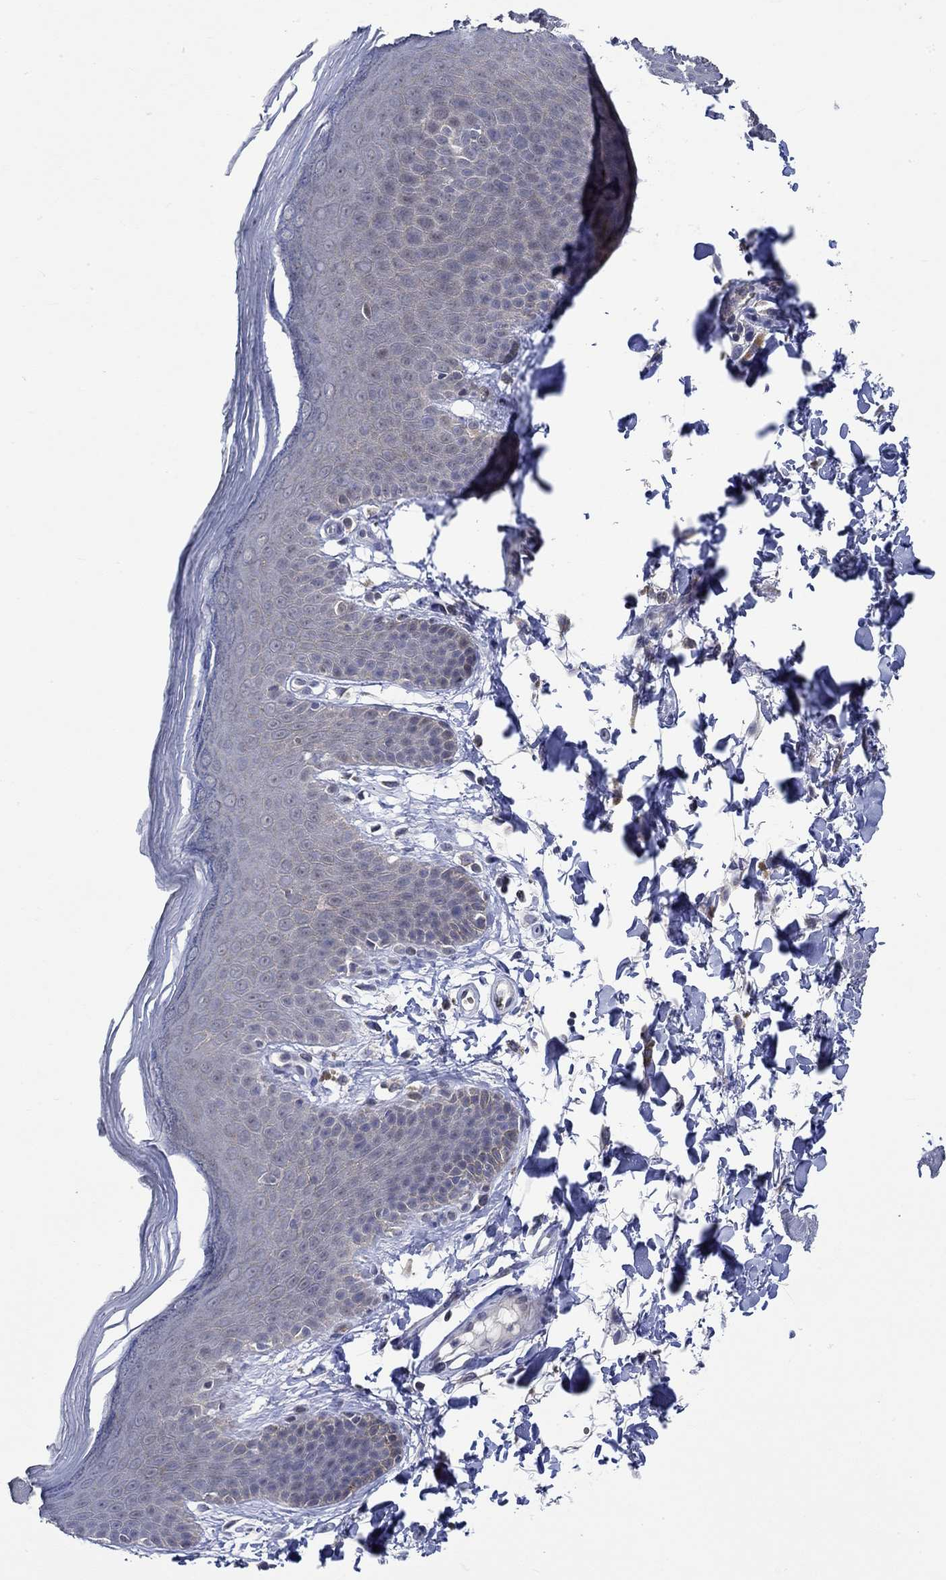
{"staining": {"intensity": "weak", "quantity": "<25%", "location": "cytoplasmic/membranous"}, "tissue": "skin", "cell_type": "Epidermal cells", "image_type": "normal", "snomed": [{"axis": "morphology", "description": "Normal tissue, NOS"}, {"axis": "topography", "description": "Anal"}], "caption": "Epidermal cells show no significant protein expression in normal skin.", "gene": "WASF1", "patient": {"sex": "male", "age": 53}}